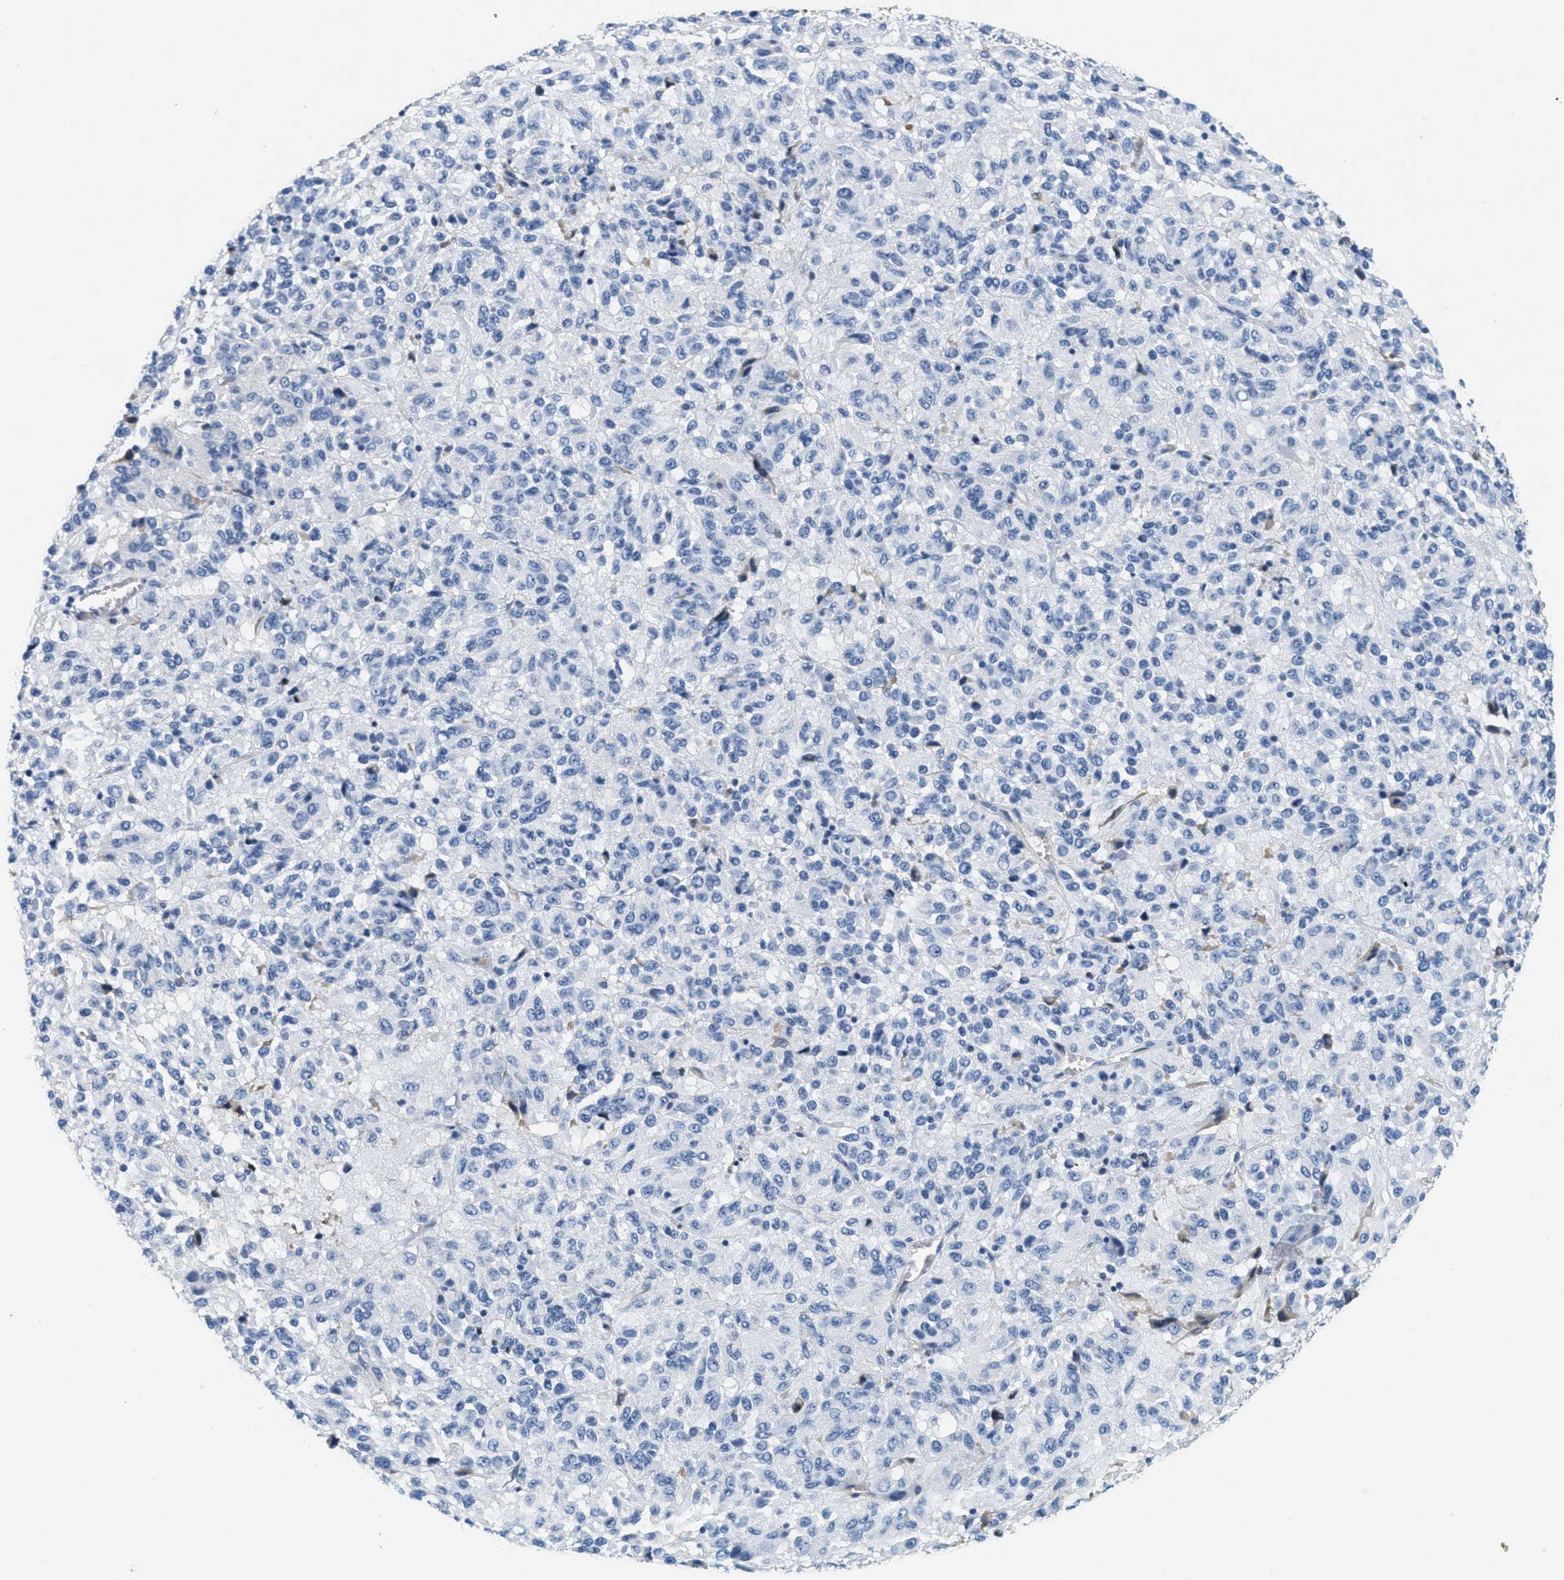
{"staining": {"intensity": "negative", "quantity": "none", "location": "none"}, "tissue": "melanoma", "cell_type": "Tumor cells", "image_type": "cancer", "snomed": [{"axis": "morphology", "description": "Malignant melanoma, Metastatic site"}, {"axis": "topography", "description": "Lung"}], "caption": "High magnification brightfield microscopy of melanoma stained with DAB (3,3'-diaminobenzidine) (brown) and counterstained with hematoxylin (blue): tumor cells show no significant staining. (DAB IHC visualized using brightfield microscopy, high magnification).", "gene": "SERPINA1", "patient": {"sex": "male", "age": 64}}